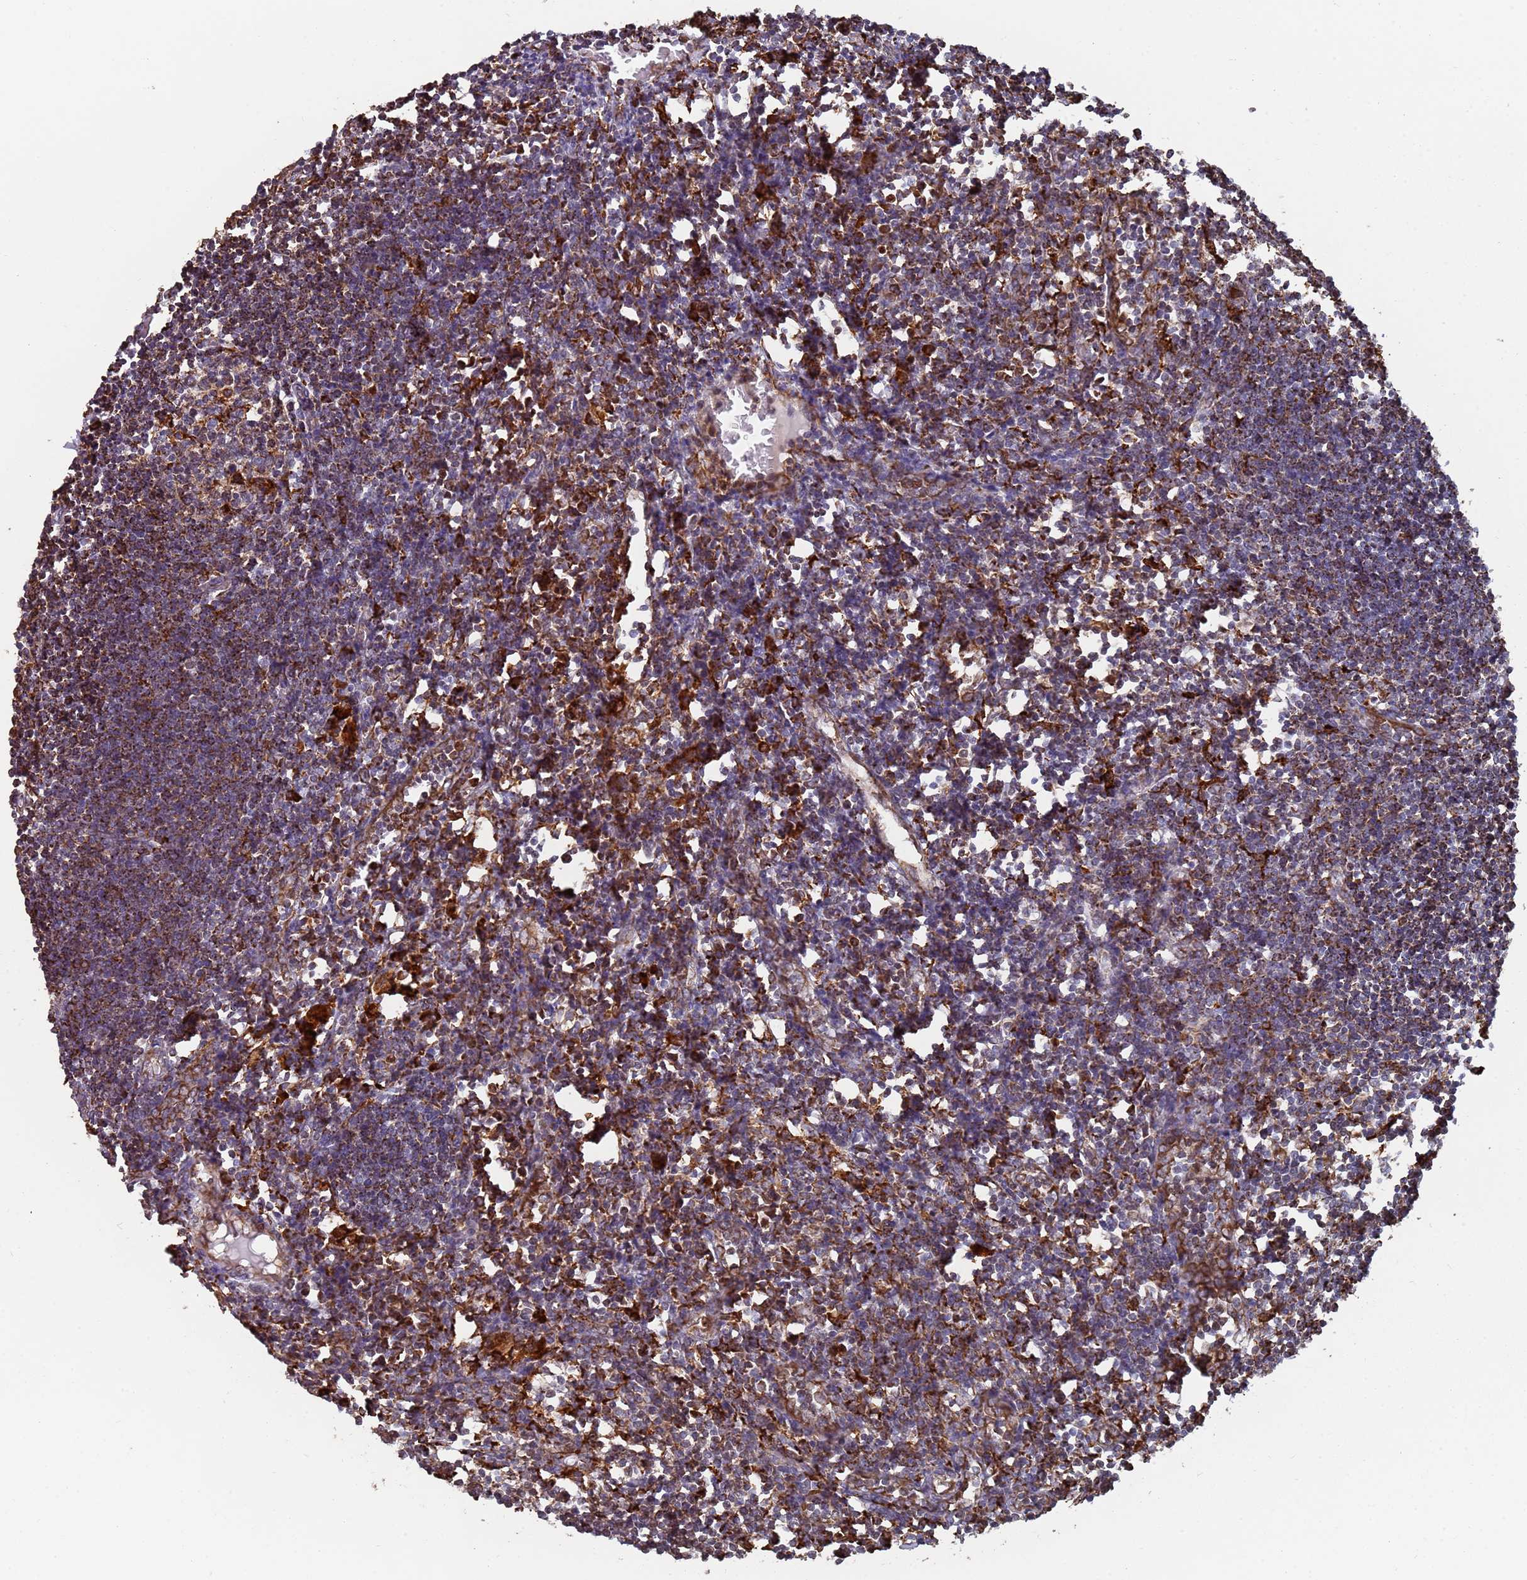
{"staining": {"intensity": "moderate", "quantity": "25%-75%", "location": "cytoplasmic/membranous"}, "tissue": "lymph node", "cell_type": "Germinal center cells", "image_type": "normal", "snomed": [{"axis": "morphology", "description": "Normal tissue, NOS"}, {"axis": "morphology", "description": "Malignant melanoma, Metastatic site"}, {"axis": "topography", "description": "Lymph node"}], "caption": "The micrograph displays a brown stain indicating the presence of a protein in the cytoplasmic/membranous of germinal center cells in lymph node. Ihc stains the protein in brown and the nuclei are stained blue.", "gene": "LACC1", "patient": {"sex": "male", "age": 41}}